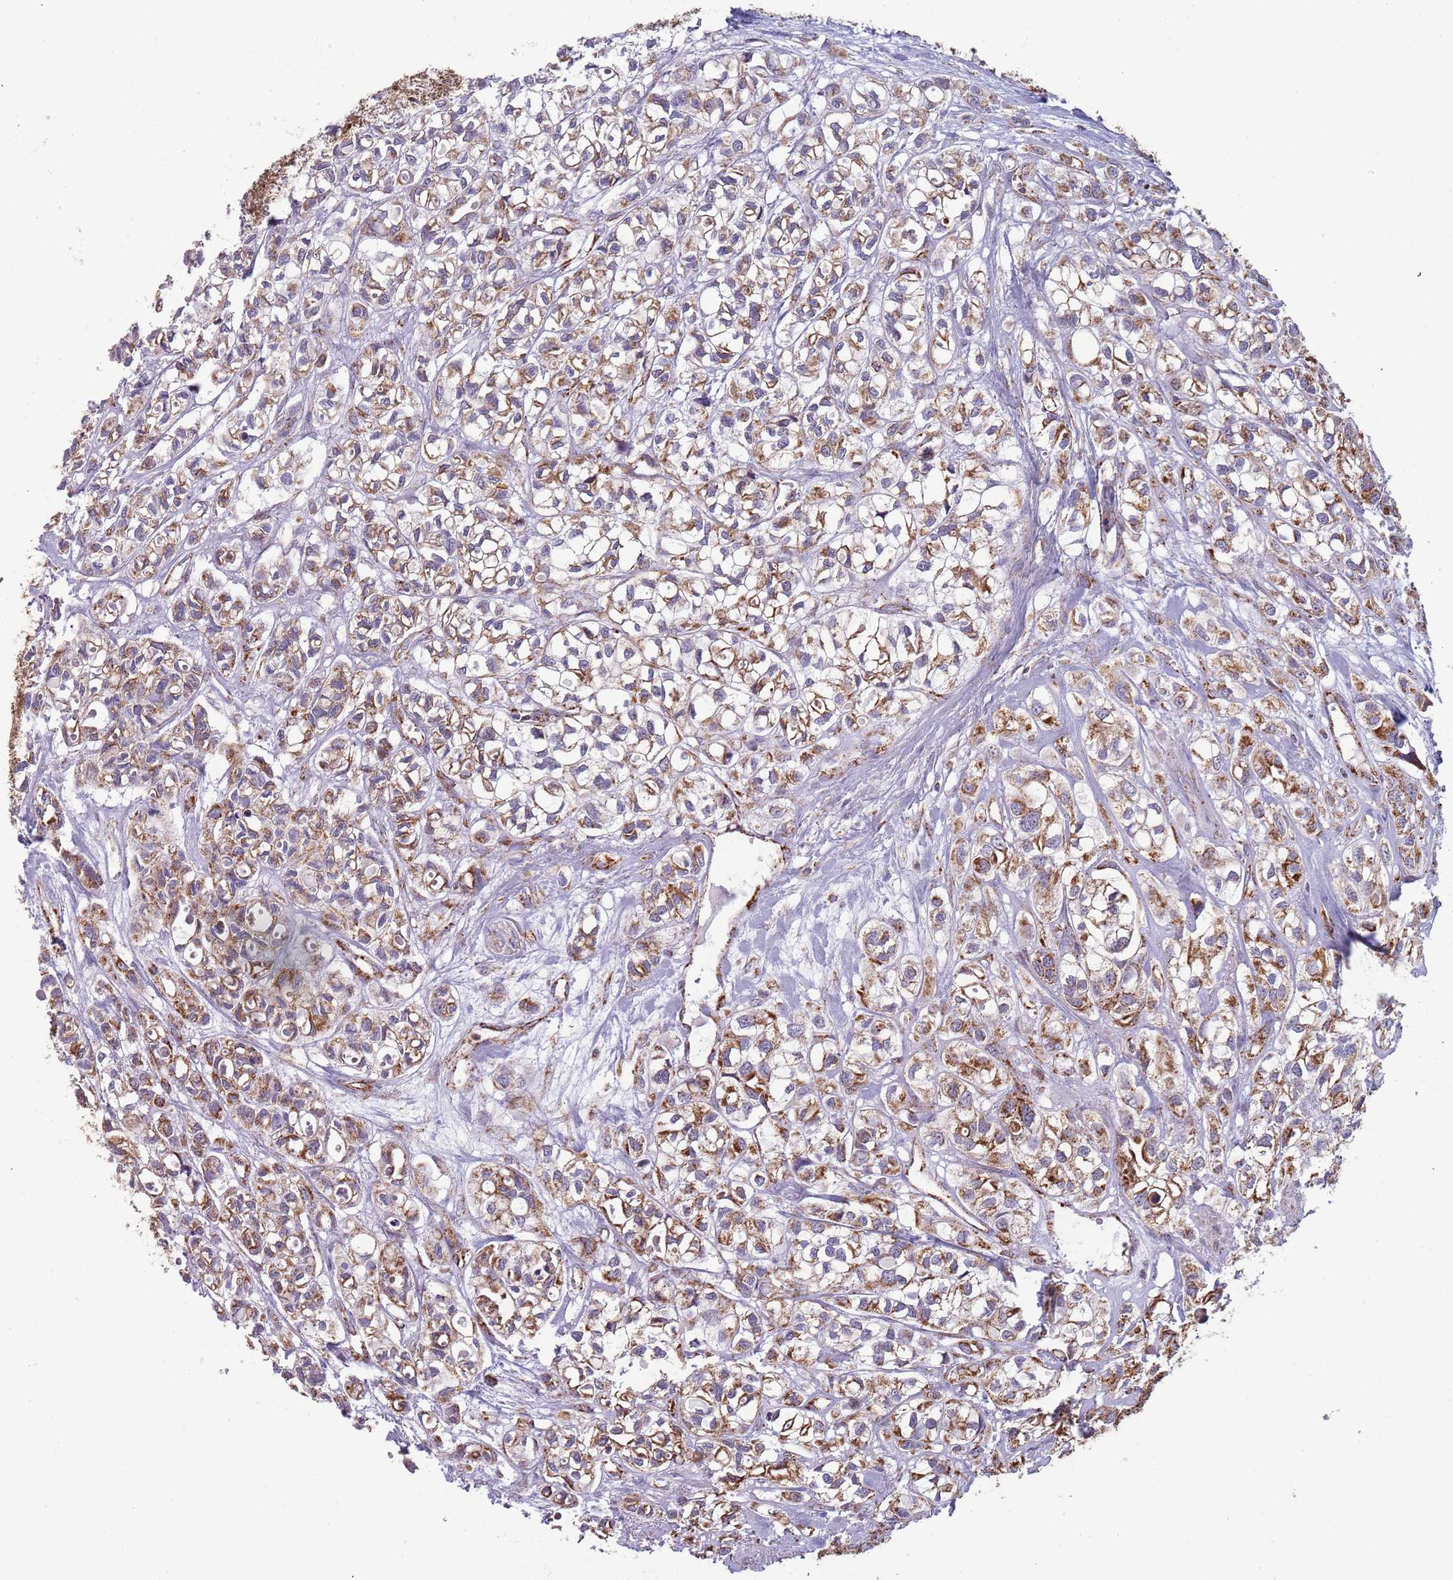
{"staining": {"intensity": "moderate", "quantity": ">75%", "location": "cytoplasmic/membranous"}, "tissue": "urothelial cancer", "cell_type": "Tumor cells", "image_type": "cancer", "snomed": [{"axis": "morphology", "description": "Urothelial carcinoma, High grade"}, {"axis": "topography", "description": "Urinary bladder"}], "caption": "Protein staining demonstrates moderate cytoplasmic/membranous positivity in about >75% of tumor cells in urothelial carcinoma (high-grade). (DAB (3,3'-diaminobenzidine) IHC with brightfield microscopy, high magnification).", "gene": "VPS16", "patient": {"sex": "male", "age": 67}}